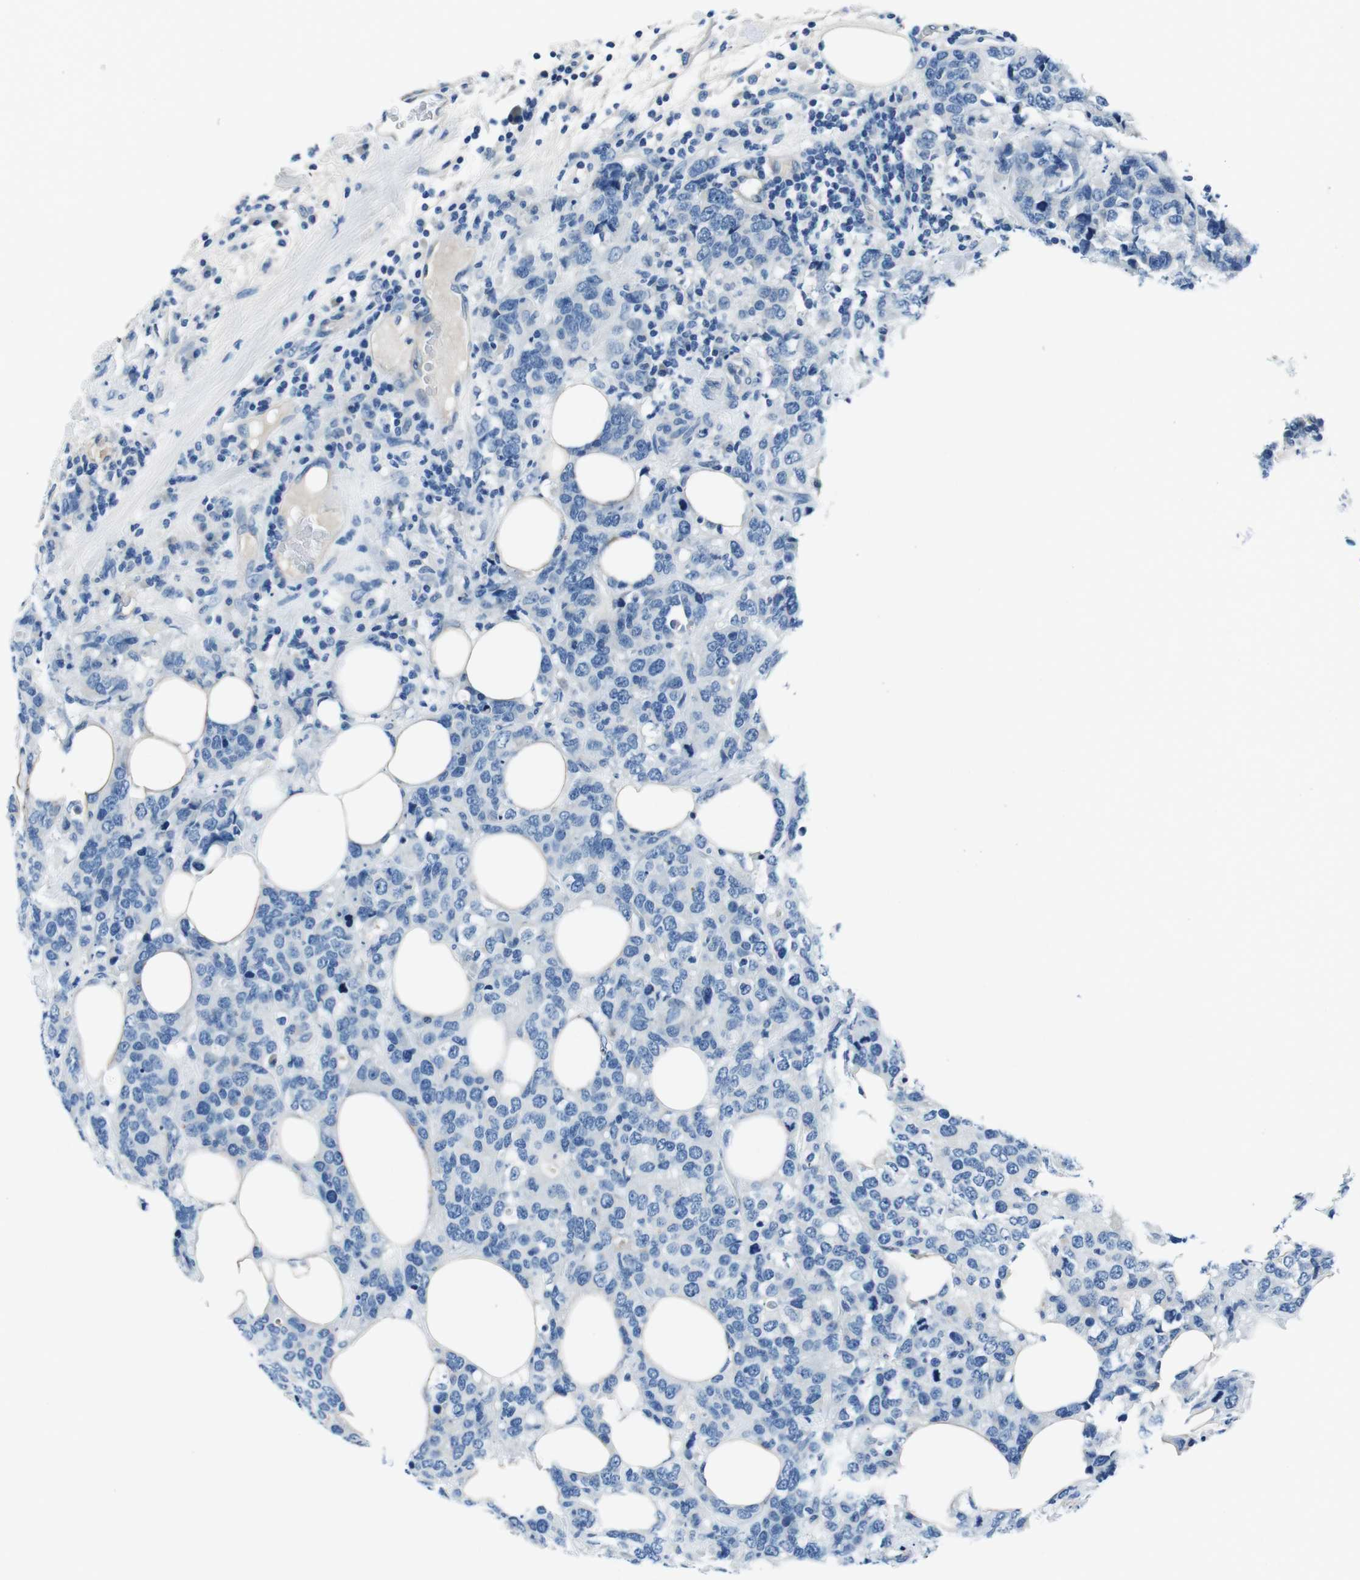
{"staining": {"intensity": "negative", "quantity": "none", "location": "none"}, "tissue": "breast cancer", "cell_type": "Tumor cells", "image_type": "cancer", "snomed": [{"axis": "morphology", "description": "Lobular carcinoma"}, {"axis": "topography", "description": "Breast"}], "caption": "Tumor cells show no significant protein expression in lobular carcinoma (breast).", "gene": "CASQ1", "patient": {"sex": "female", "age": 59}}